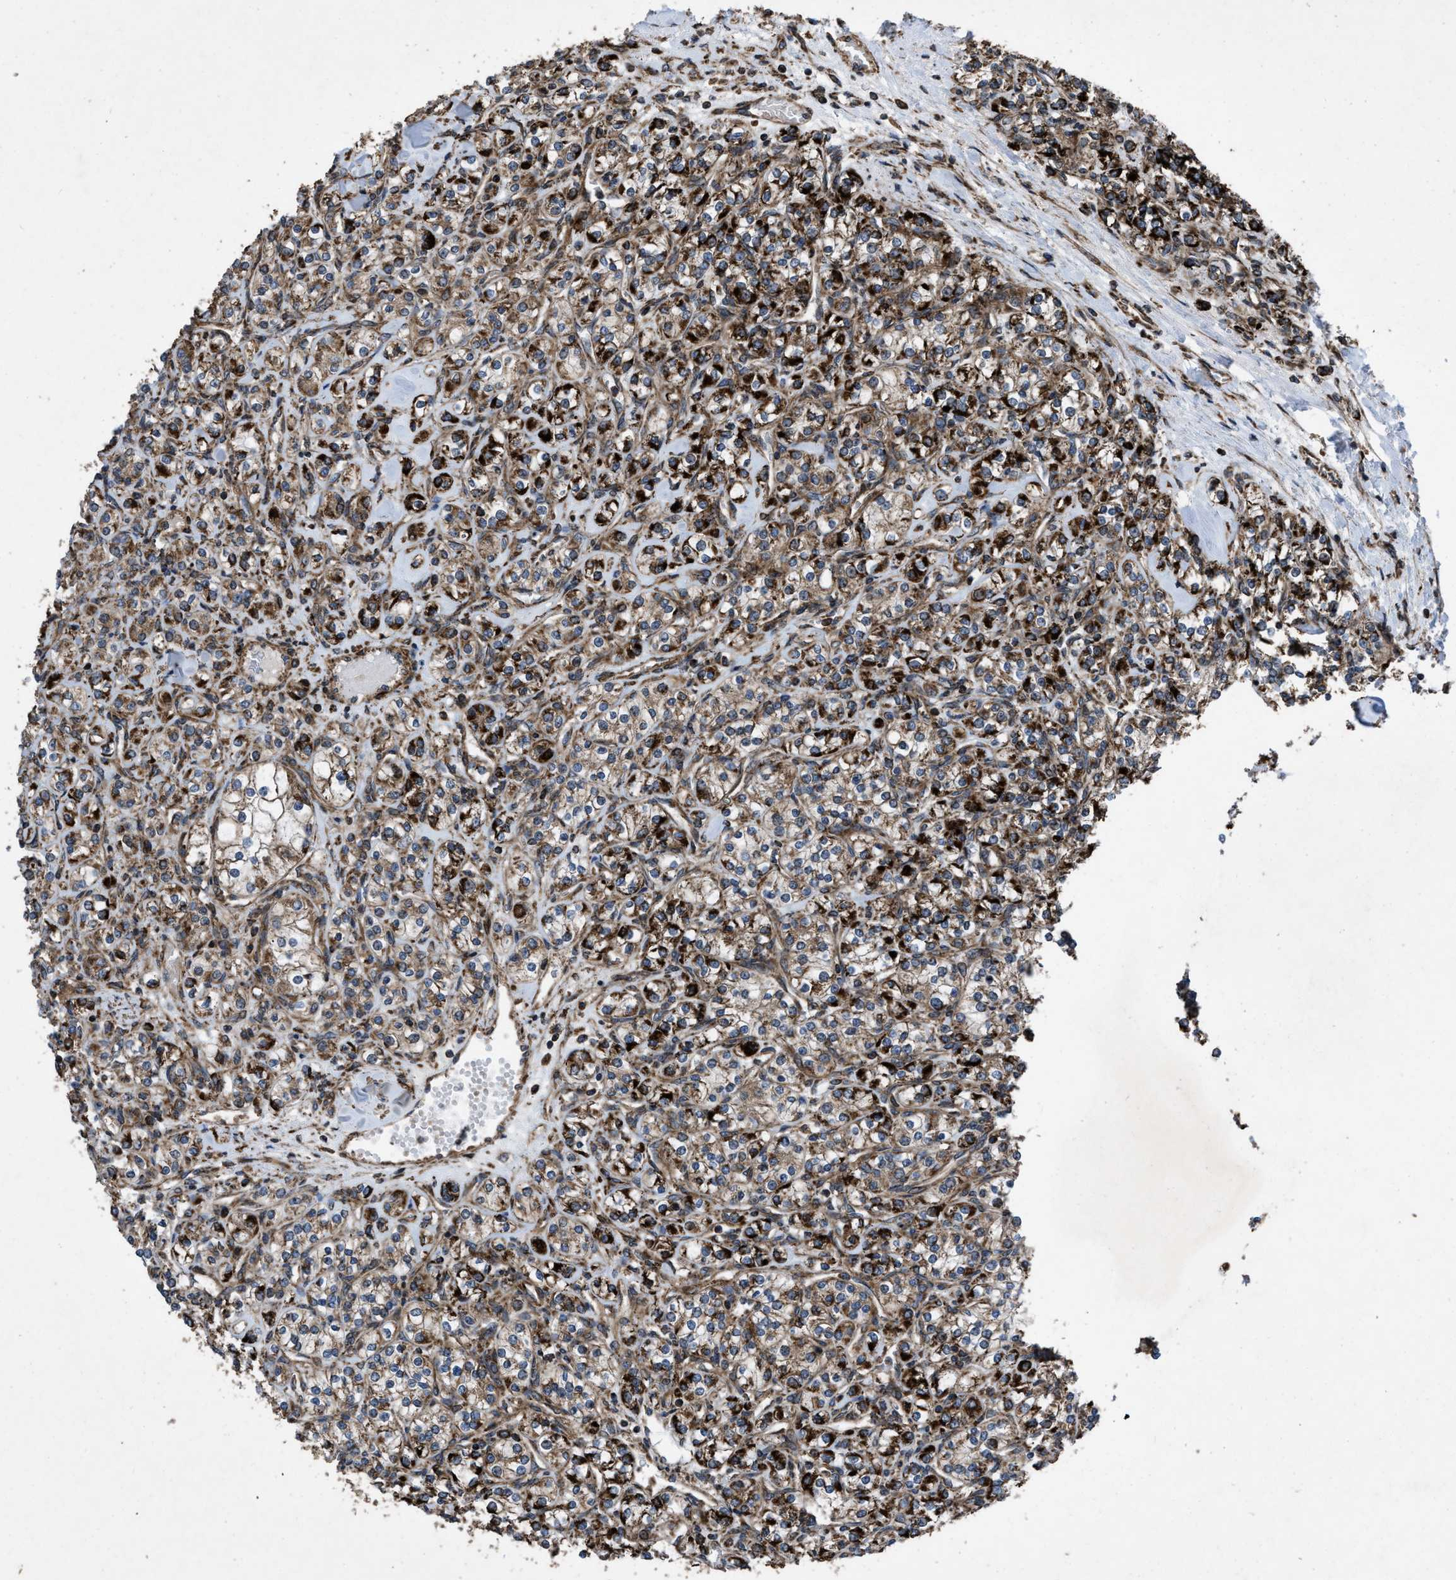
{"staining": {"intensity": "strong", "quantity": ">75%", "location": "cytoplasmic/membranous"}, "tissue": "renal cancer", "cell_type": "Tumor cells", "image_type": "cancer", "snomed": [{"axis": "morphology", "description": "Adenocarcinoma, NOS"}, {"axis": "topography", "description": "Kidney"}], "caption": "Immunohistochemical staining of renal adenocarcinoma reveals high levels of strong cytoplasmic/membranous protein positivity in about >75% of tumor cells. (brown staining indicates protein expression, while blue staining denotes nuclei).", "gene": "PER3", "patient": {"sex": "male", "age": 77}}